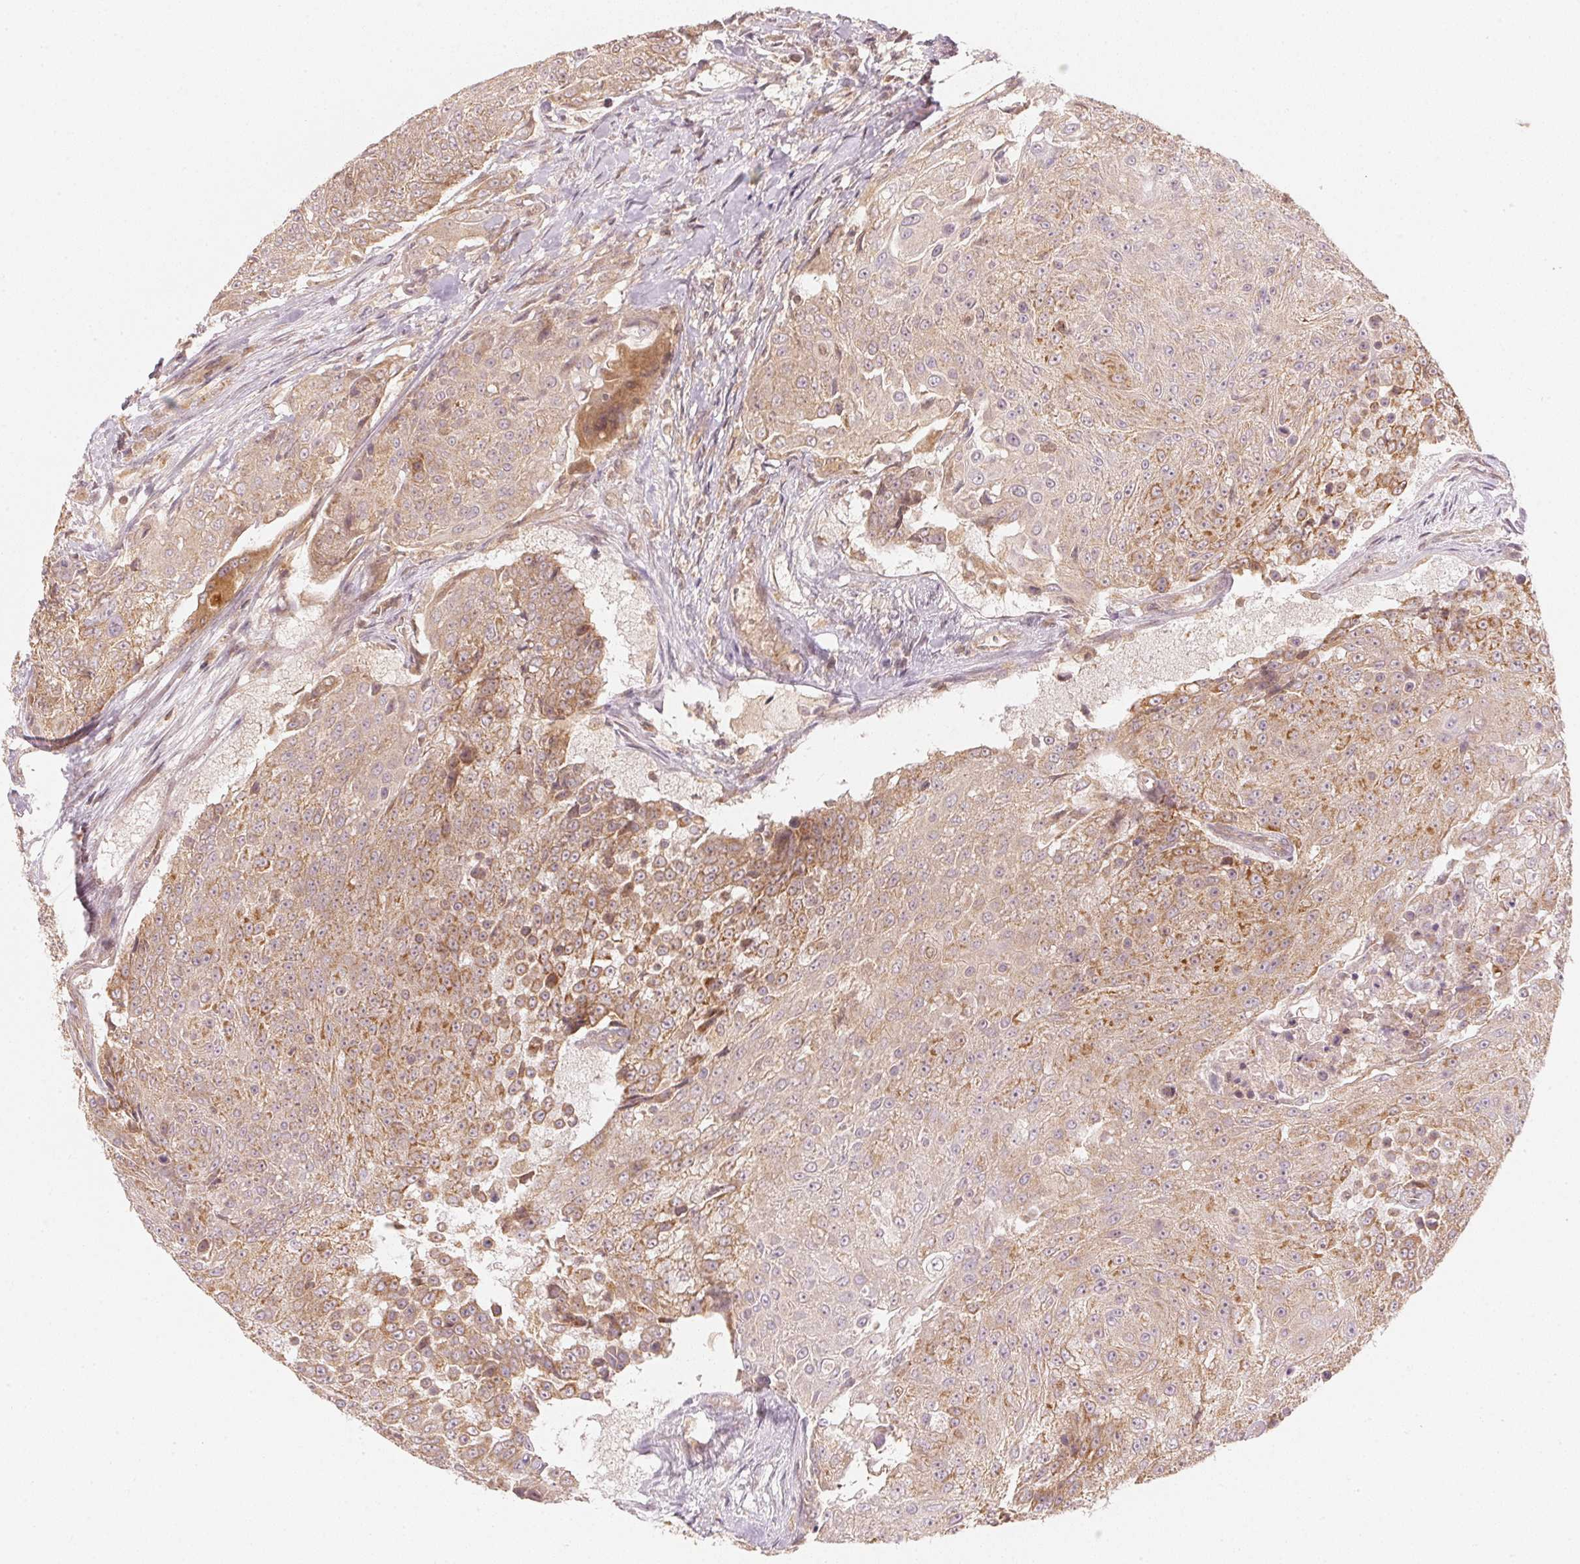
{"staining": {"intensity": "moderate", "quantity": ">75%", "location": "cytoplasmic/membranous"}, "tissue": "urothelial cancer", "cell_type": "Tumor cells", "image_type": "cancer", "snomed": [{"axis": "morphology", "description": "Urothelial carcinoma, High grade"}, {"axis": "topography", "description": "Urinary bladder"}], "caption": "Protein staining of urothelial carcinoma (high-grade) tissue exhibits moderate cytoplasmic/membranous staining in about >75% of tumor cells.", "gene": "WDR54", "patient": {"sex": "female", "age": 63}}